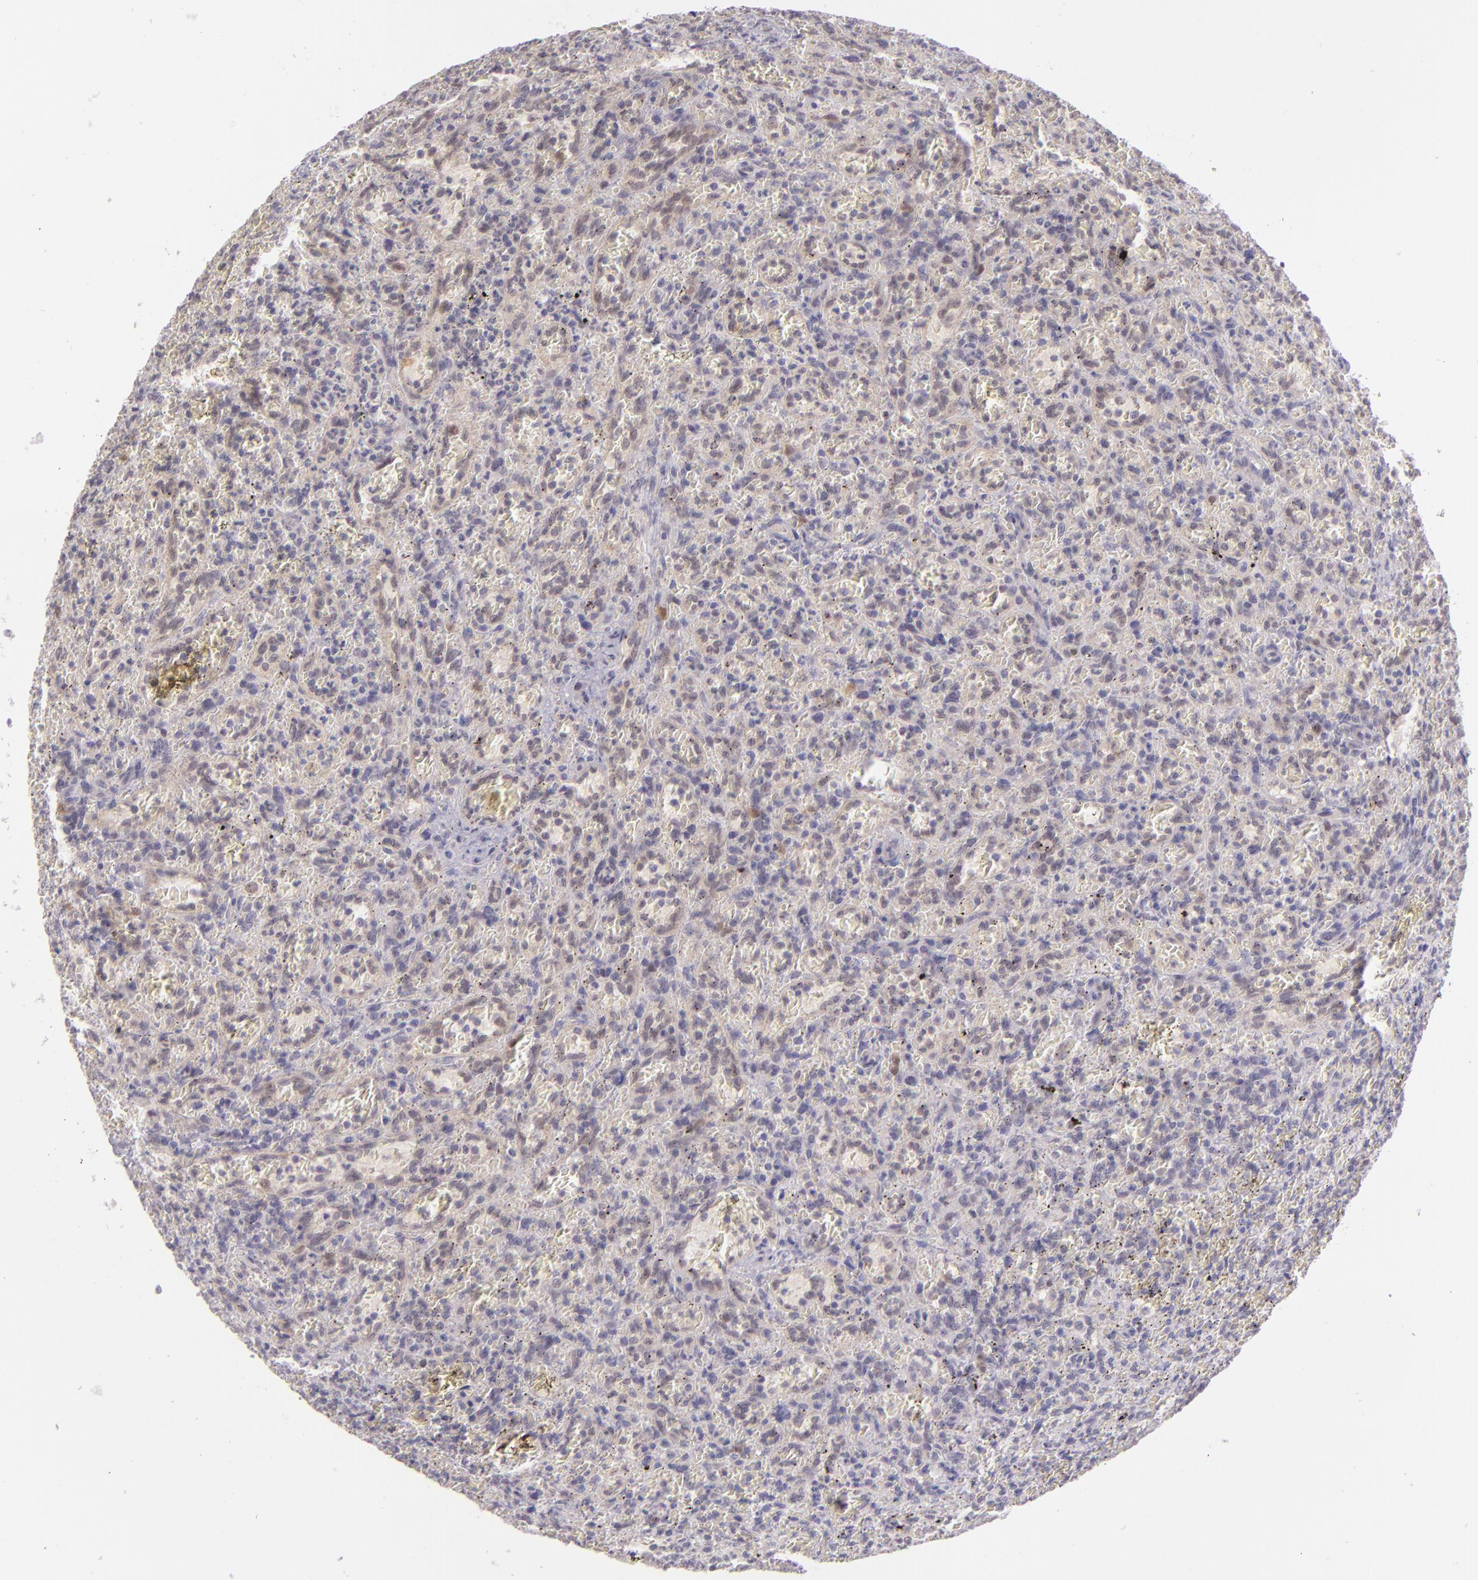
{"staining": {"intensity": "negative", "quantity": "none", "location": "none"}, "tissue": "lymphoma", "cell_type": "Tumor cells", "image_type": "cancer", "snomed": [{"axis": "morphology", "description": "Malignant lymphoma, non-Hodgkin's type, Low grade"}, {"axis": "topography", "description": "Spleen"}], "caption": "DAB (3,3'-diaminobenzidine) immunohistochemical staining of human malignant lymphoma, non-Hodgkin's type (low-grade) displays no significant expression in tumor cells. Nuclei are stained in blue.", "gene": "CSE1L", "patient": {"sex": "female", "age": 64}}